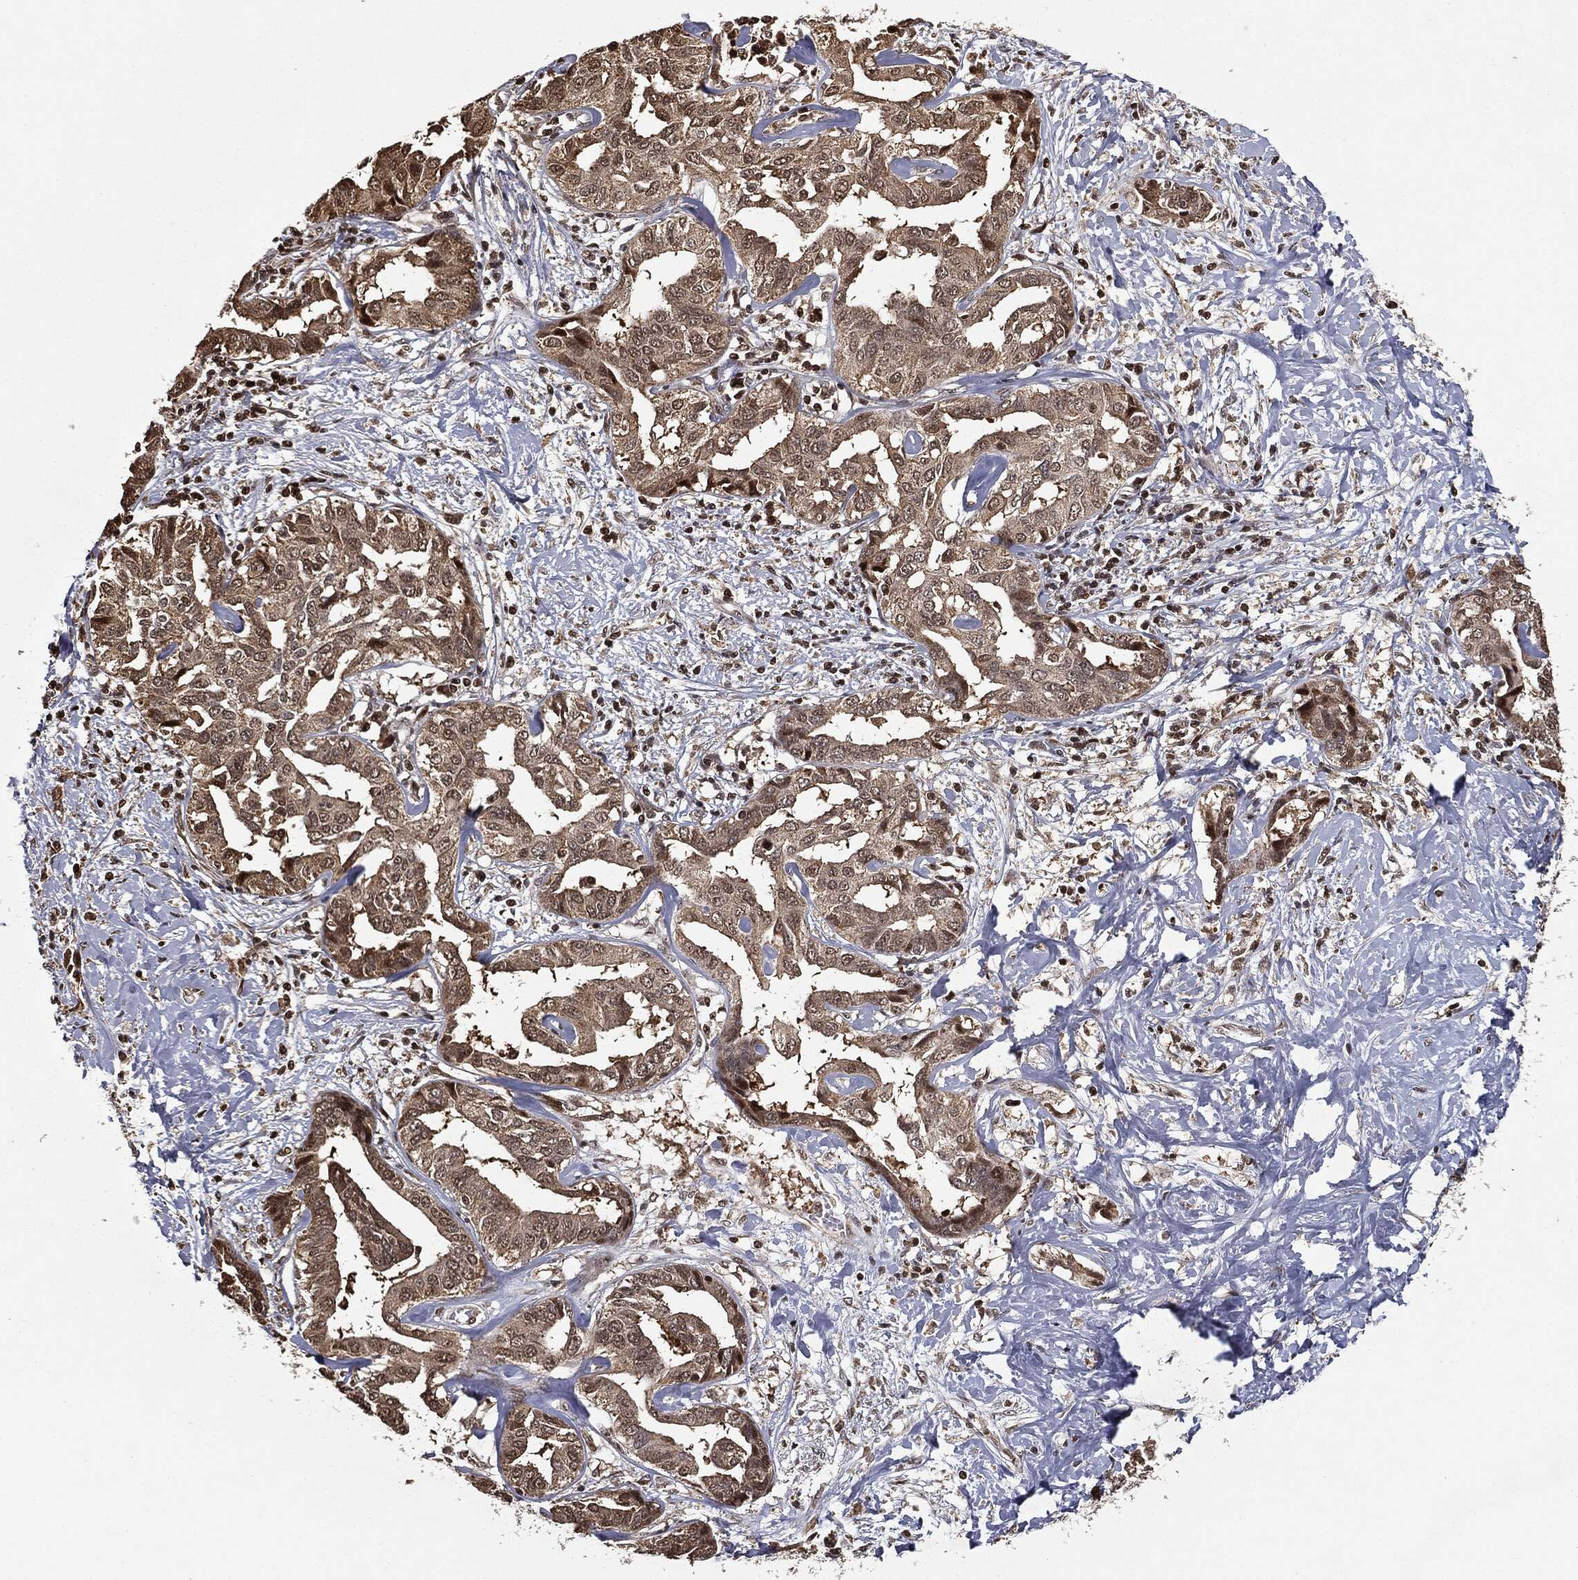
{"staining": {"intensity": "weak", "quantity": "25%-75%", "location": "cytoplasmic/membranous"}, "tissue": "liver cancer", "cell_type": "Tumor cells", "image_type": "cancer", "snomed": [{"axis": "morphology", "description": "Cholangiocarcinoma"}, {"axis": "topography", "description": "Liver"}], "caption": "Immunohistochemistry (IHC) micrograph of human liver cancer (cholangiocarcinoma) stained for a protein (brown), which demonstrates low levels of weak cytoplasmic/membranous positivity in about 25%-75% of tumor cells.", "gene": "ZNHIT6", "patient": {"sex": "male", "age": 59}}